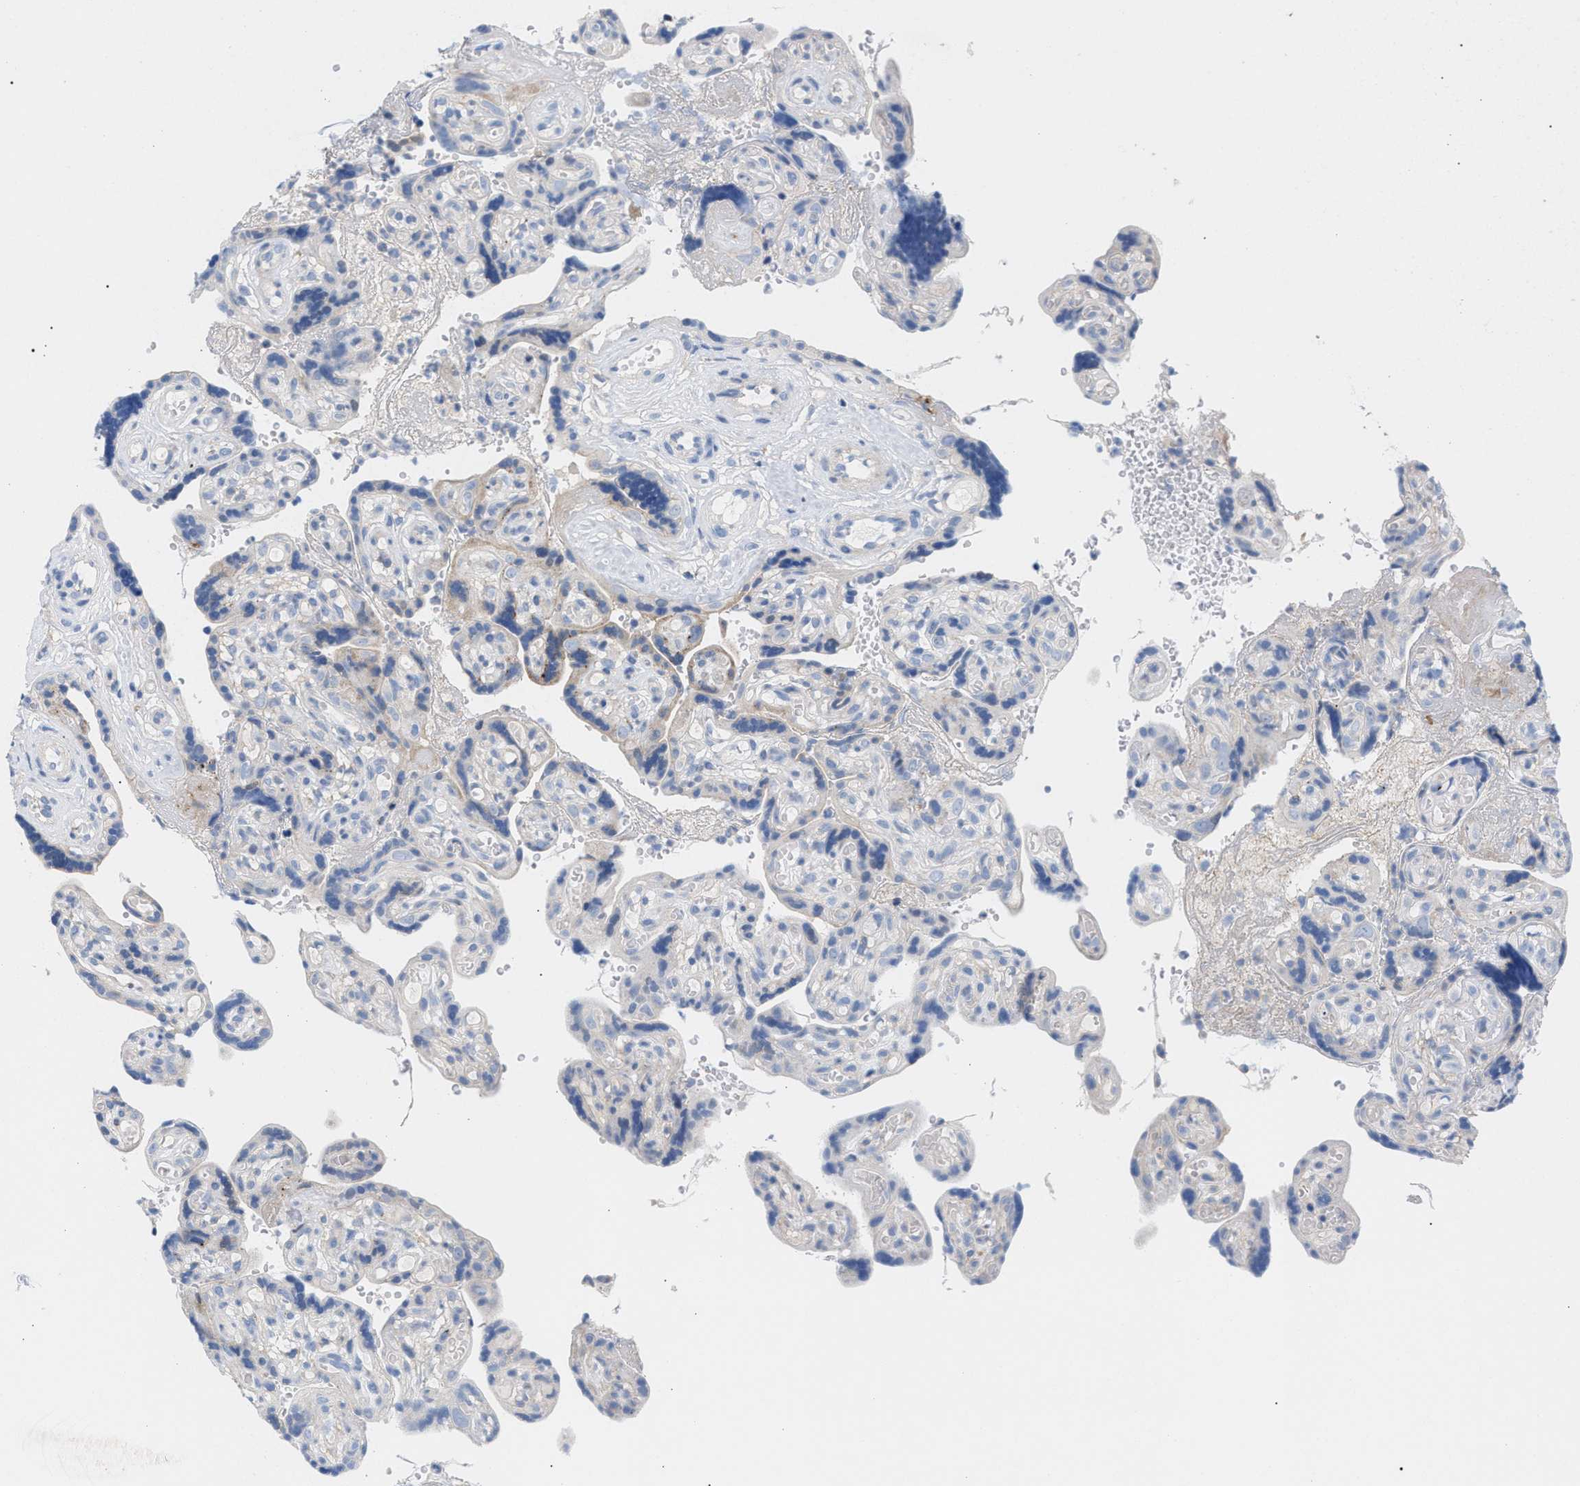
{"staining": {"intensity": "negative", "quantity": "none", "location": "none"}, "tissue": "placenta", "cell_type": "Decidual cells", "image_type": "normal", "snomed": [{"axis": "morphology", "description": "Normal tissue, NOS"}, {"axis": "topography", "description": "Placenta"}], "caption": "High magnification brightfield microscopy of unremarkable placenta stained with DAB (3,3'-diaminobenzidine) (brown) and counterstained with hematoxylin (blue): decidual cells show no significant expression.", "gene": "MBTD1", "patient": {"sex": "female", "age": 30}}